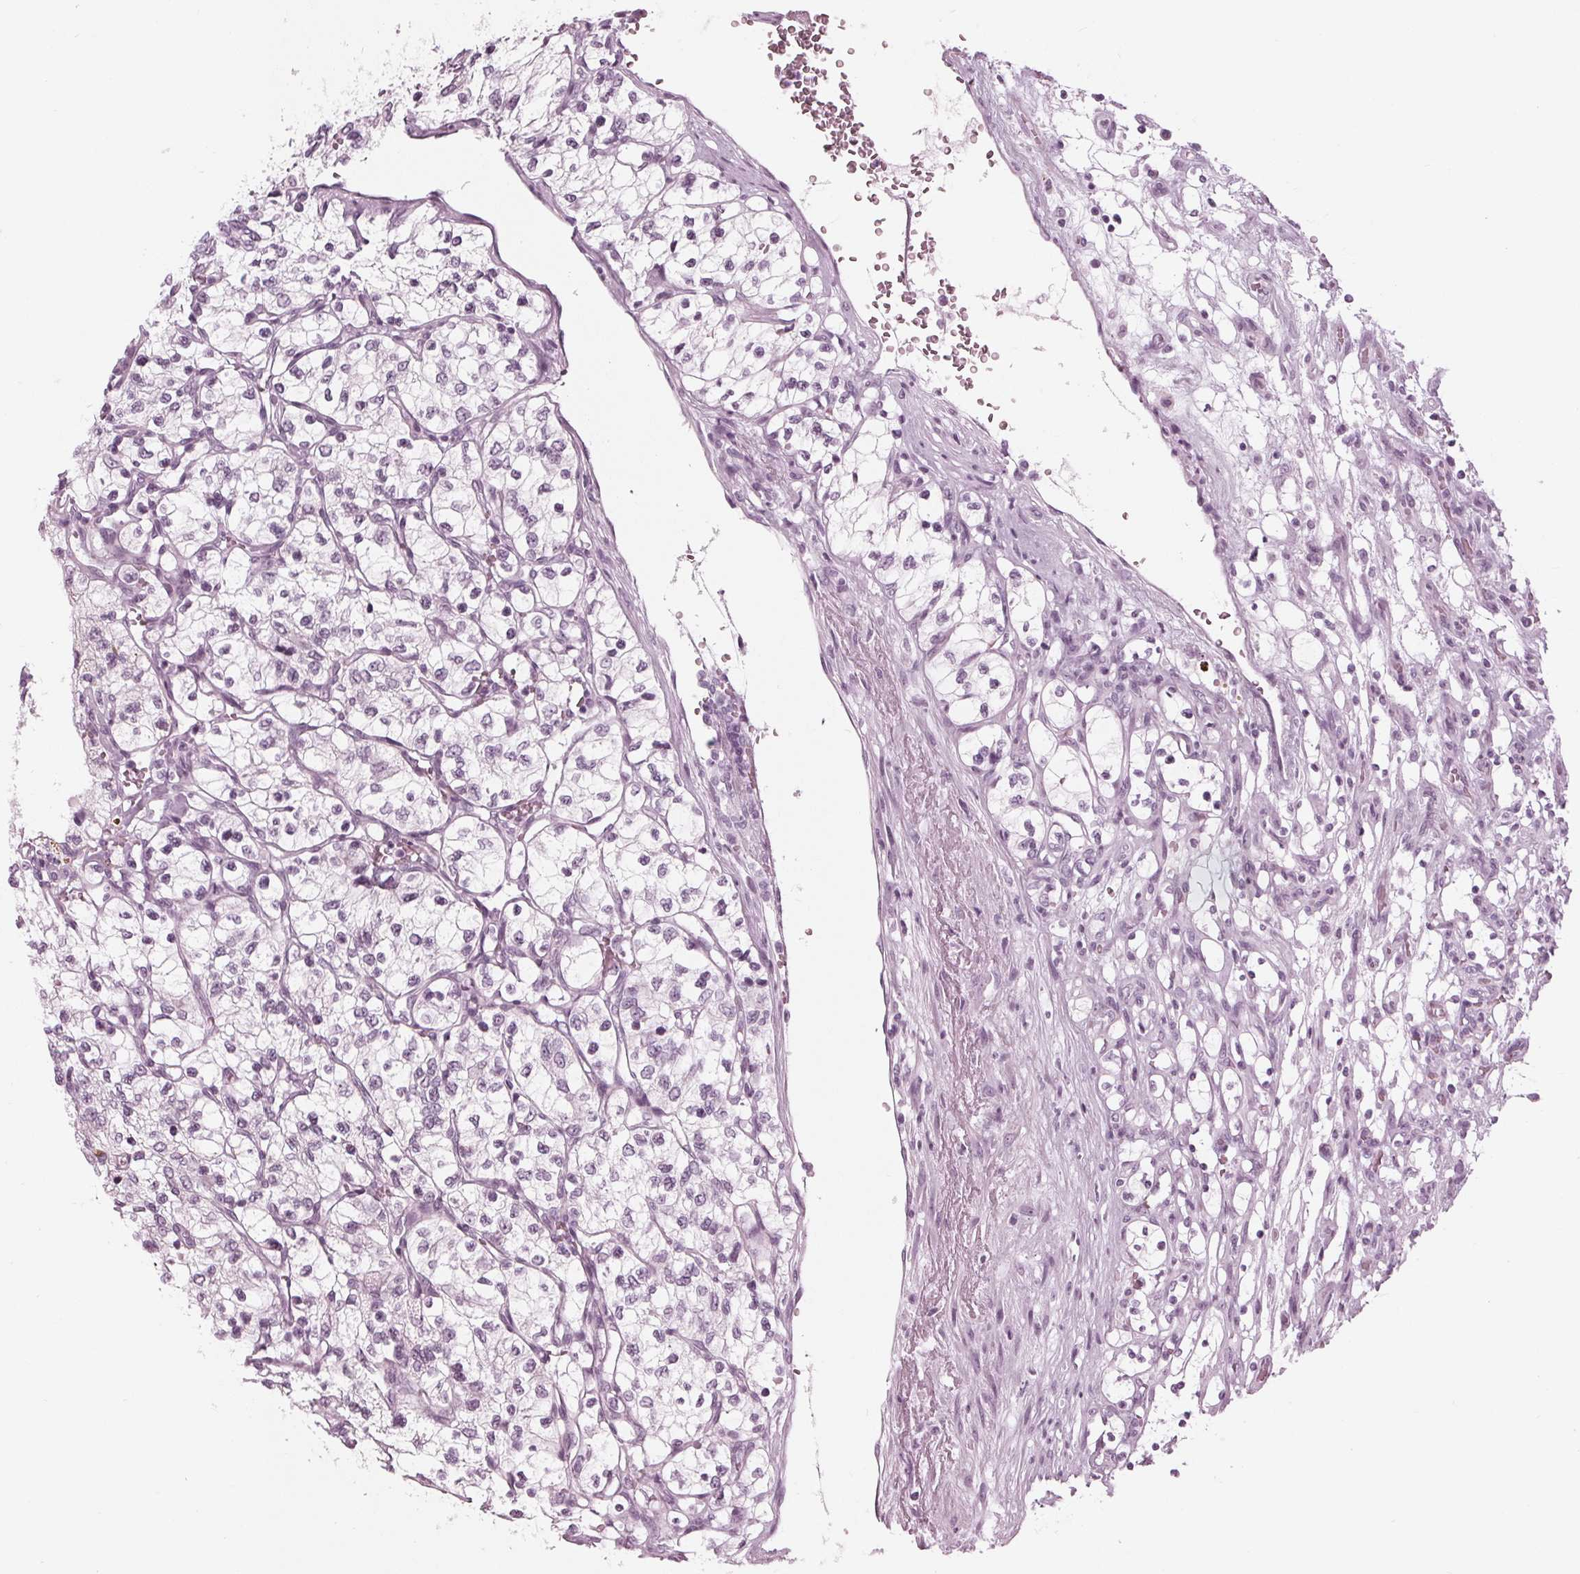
{"staining": {"intensity": "negative", "quantity": "none", "location": "none"}, "tissue": "renal cancer", "cell_type": "Tumor cells", "image_type": "cancer", "snomed": [{"axis": "morphology", "description": "Adenocarcinoma, NOS"}, {"axis": "topography", "description": "Kidney"}], "caption": "Image shows no significant protein staining in tumor cells of renal adenocarcinoma.", "gene": "KRT28", "patient": {"sex": "female", "age": 69}}